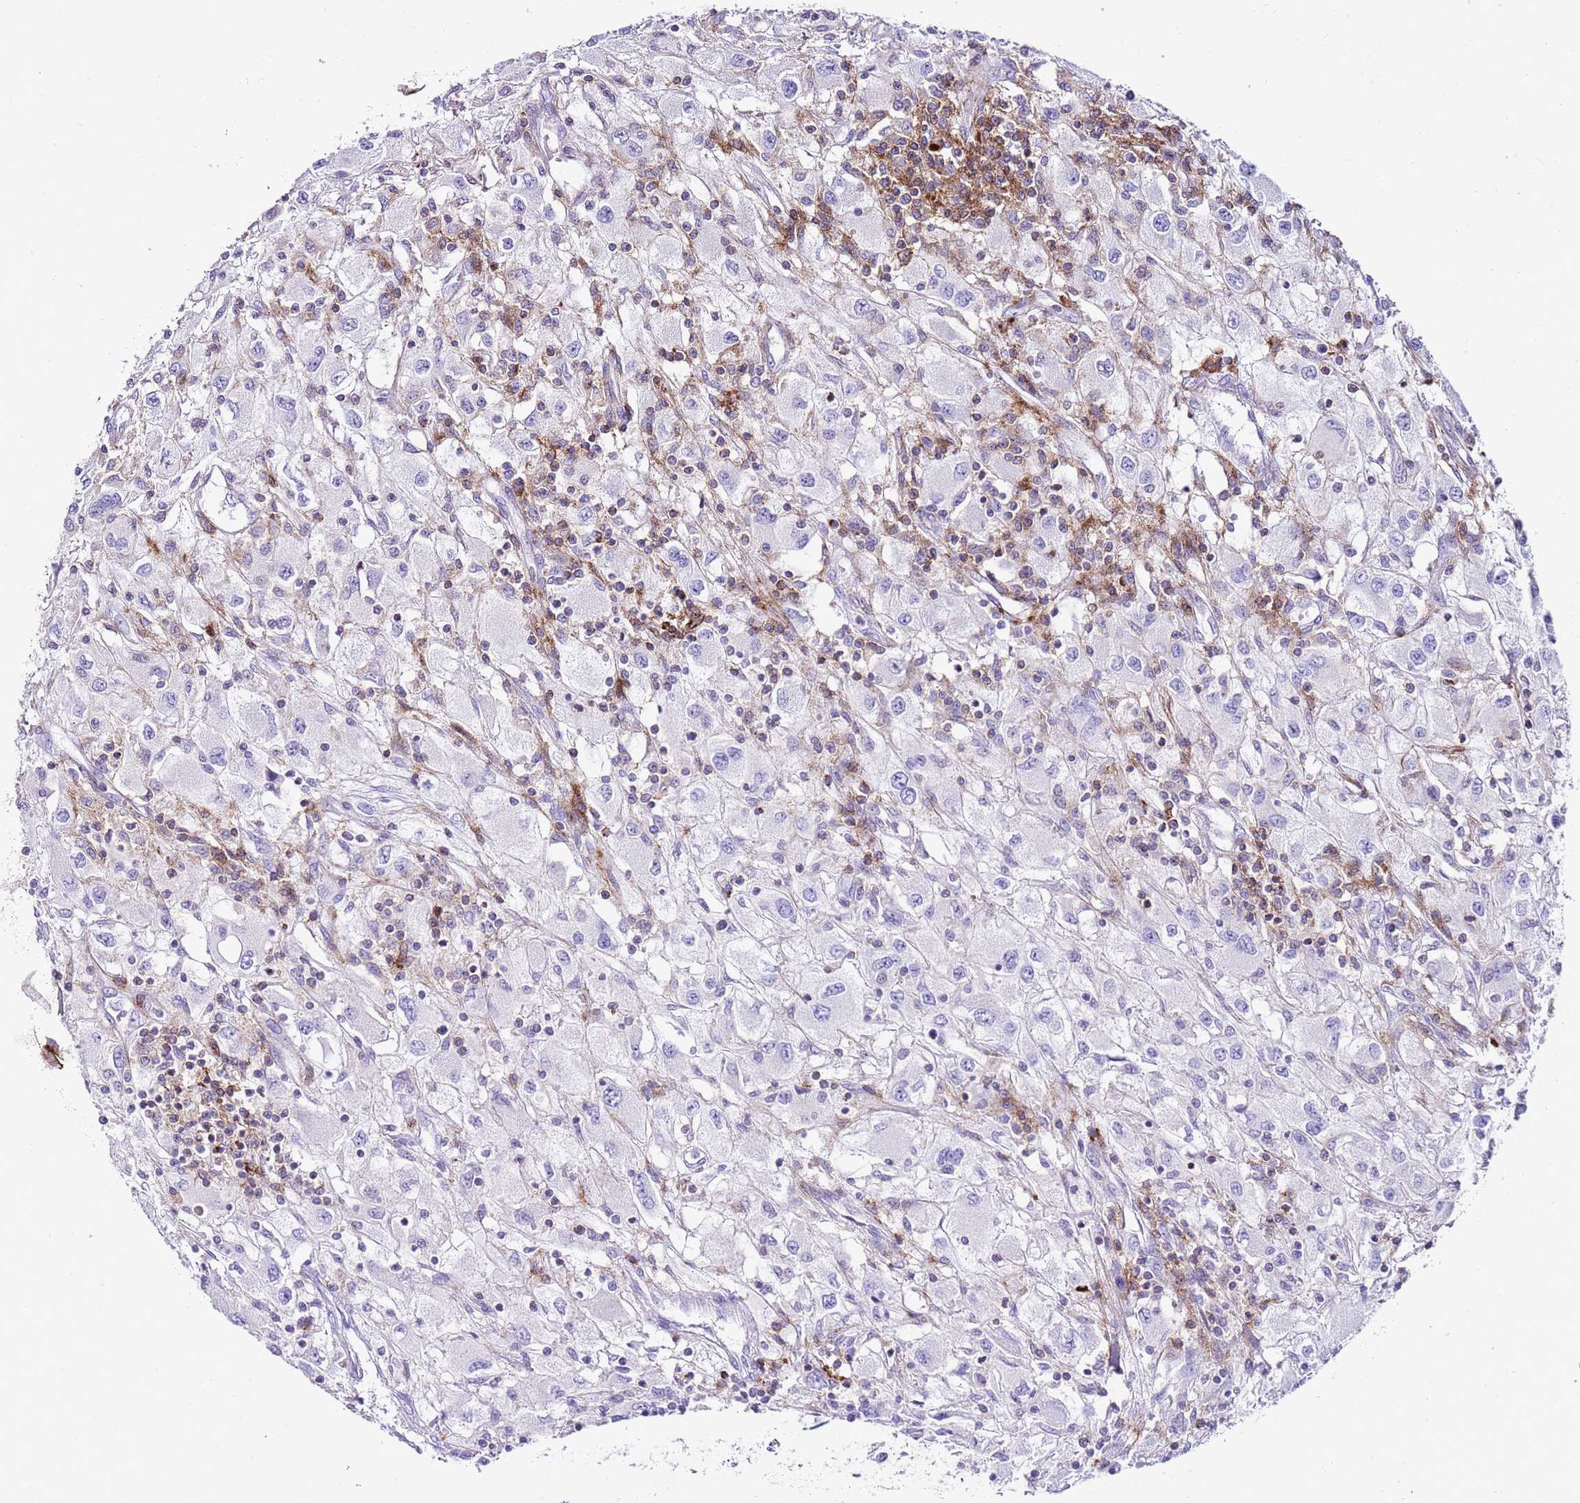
{"staining": {"intensity": "negative", "quantity": "none", "location": "none"}, "tissue": "renal cancer", "cell_type": "Tumor cells", "image_type": "cancer", "snomed": [{"axis": "morphology", "description": "Adenocarcinoma, NOS"}, {"axis": "topography", "description": "Kidney"}], "caption": "A high-resolution image shows immunohistochemistry (IHC) staining of renal adenocarcinoma, which exhibits no significant staining in tumor cells.", "gene": "ALDH3A1", "patient": {"sex": "female", "age": 67}}